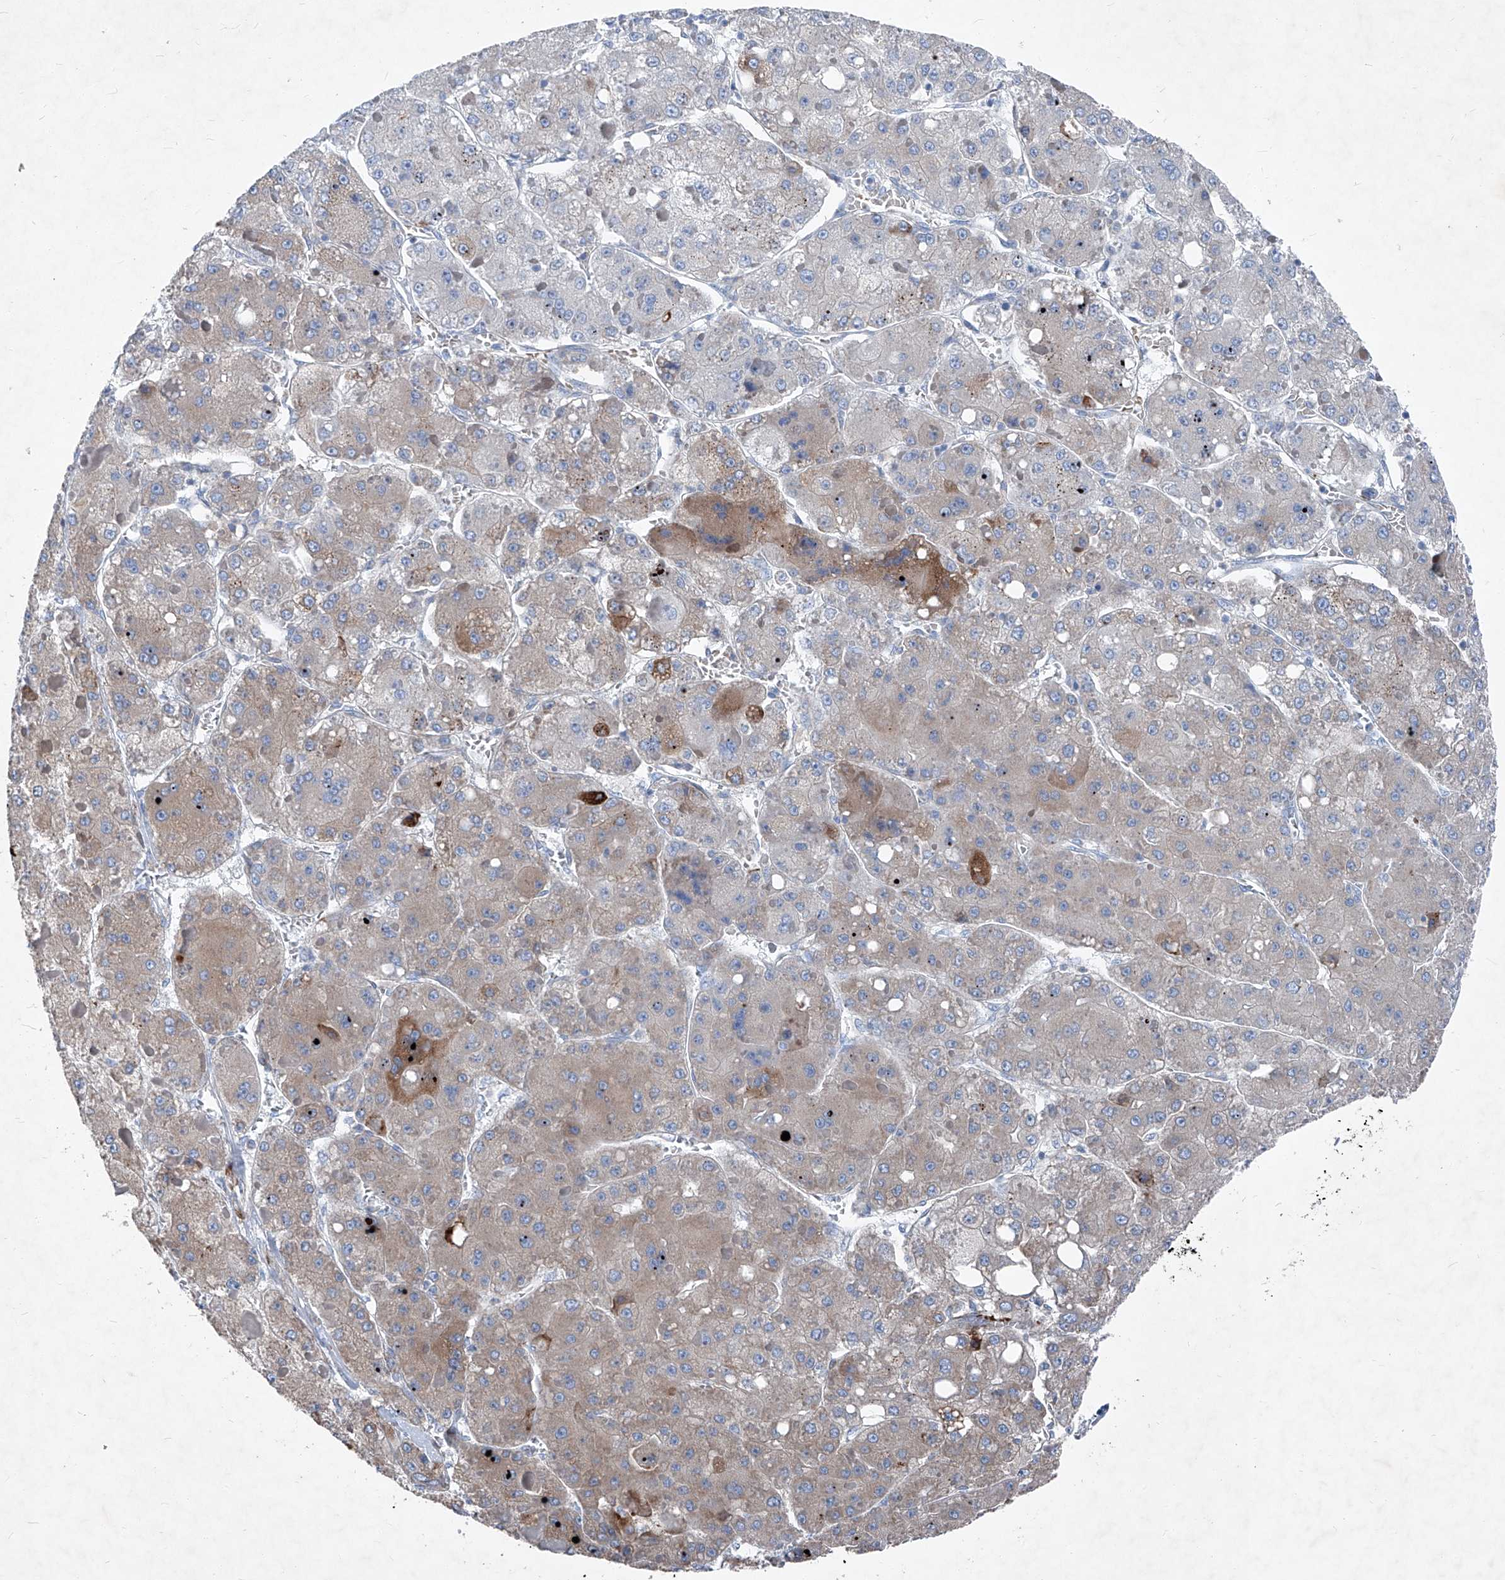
{"staining": {"intensity": "weak", "quantity": "<25%", "location": "cytoplasmic/membranous"}, "tissue": "liver cancer", "cell_type": "Tumor cells", "image_type": "cancer", "snomed": [{"axis": "morphology", "description": "Carcinoma, Hepatocellular, NOS"}, {"axis": "topography", "description": "Liver"}], "caption": "A photomicrograph of hepatocellular carcinoma (liver) stained for a protein shows no brown staining in tumor cells.", "gene": "IFI27", "patient": {"sex": "female", "age": 73}}